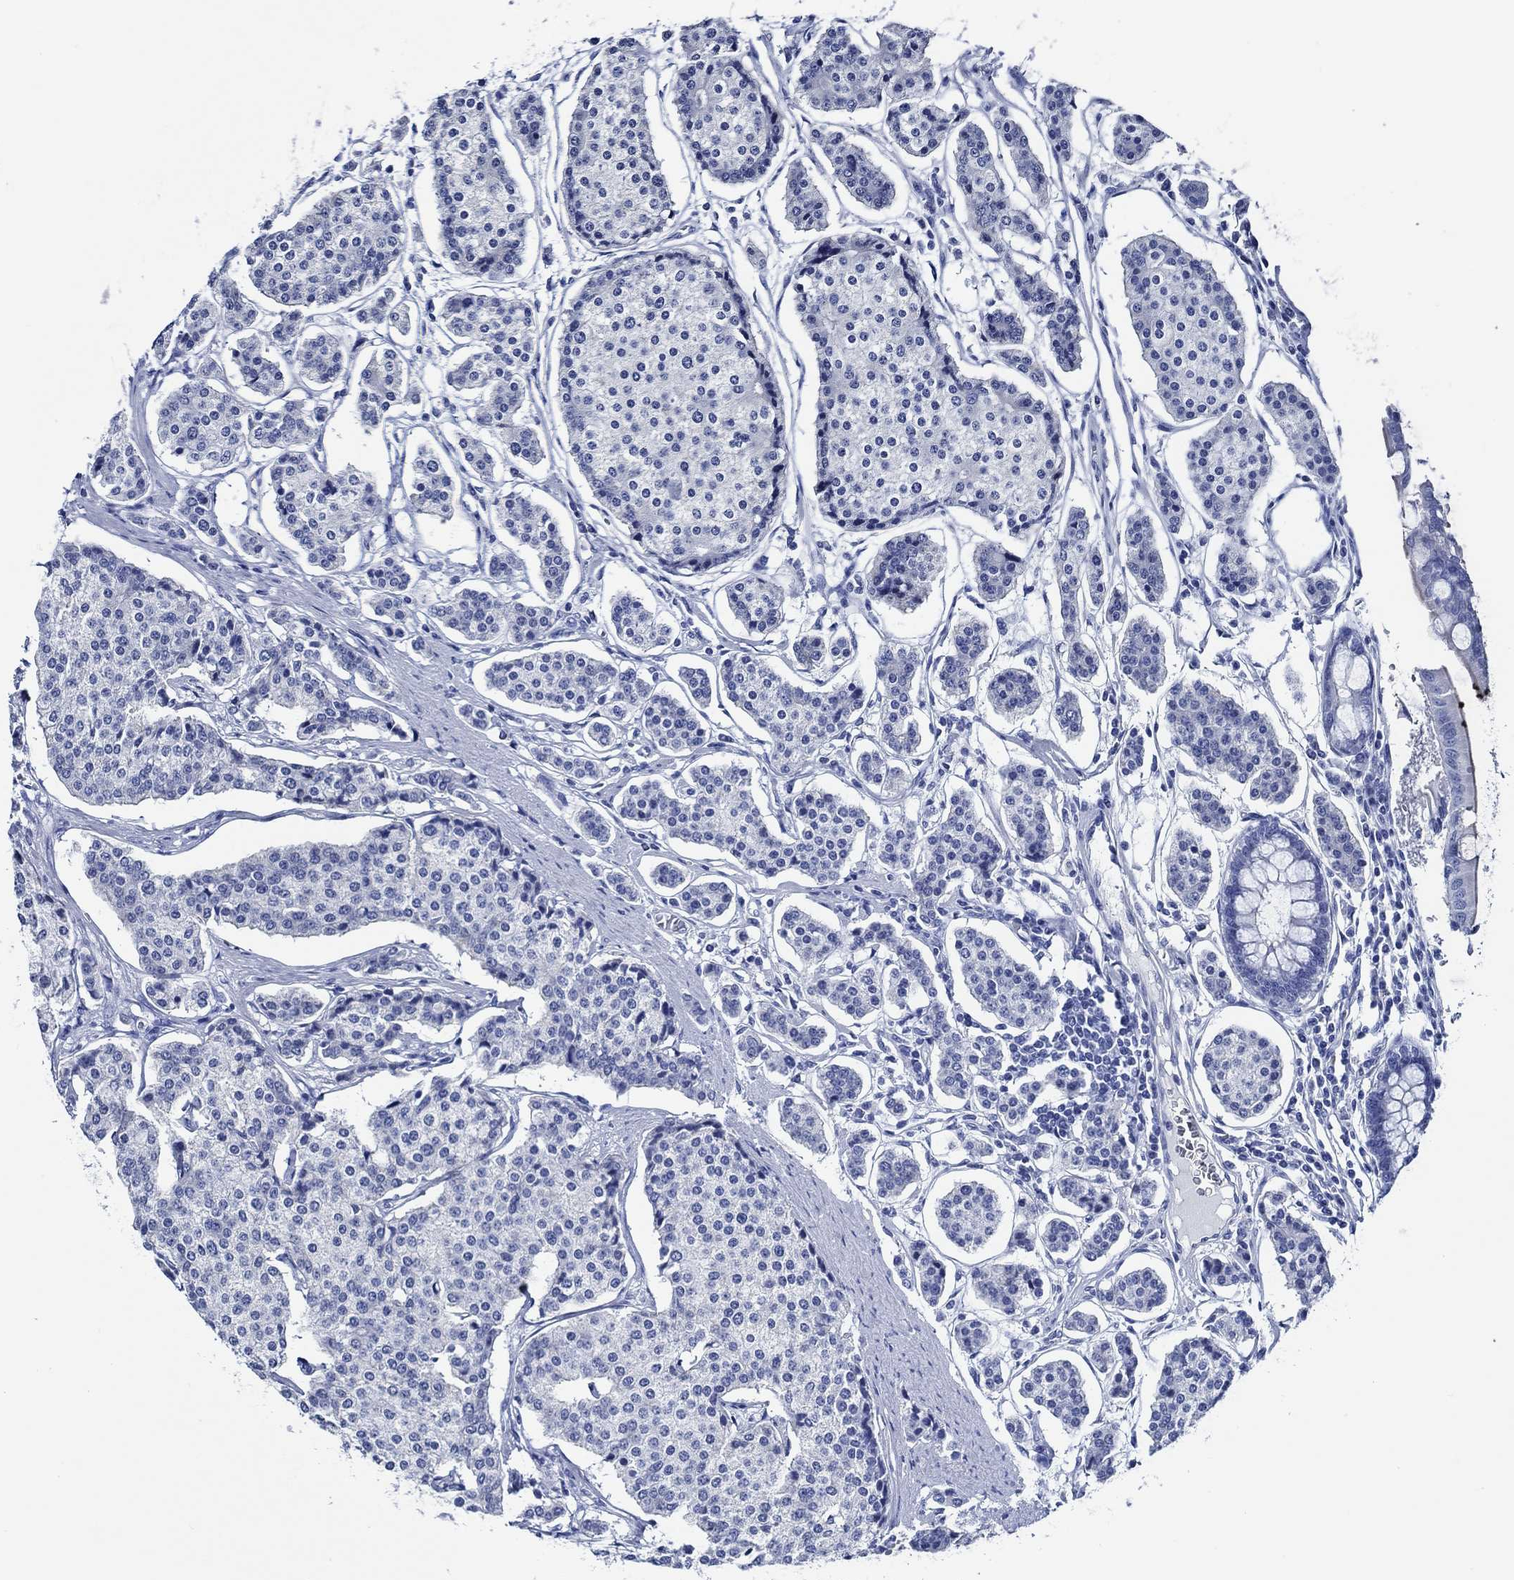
{"staining": {"intensity": "negative", "quantity": "none", "location": "none"}, "tissue": "carcinoid", "cell_type": "Tumor cells", "image_type": "cancer", "snomed": [{"axis": "morphology", "description": "Carcinoid, malignant, NOS"}, {"axis": "topography", "description": "Small intestine"}], "caption": "The immunohistochemistry micrograph has no significant staining in tumor cells of carcinoid tissue.", "gene": "WDR62", "patient": {"sex": "female", "age": 65}}